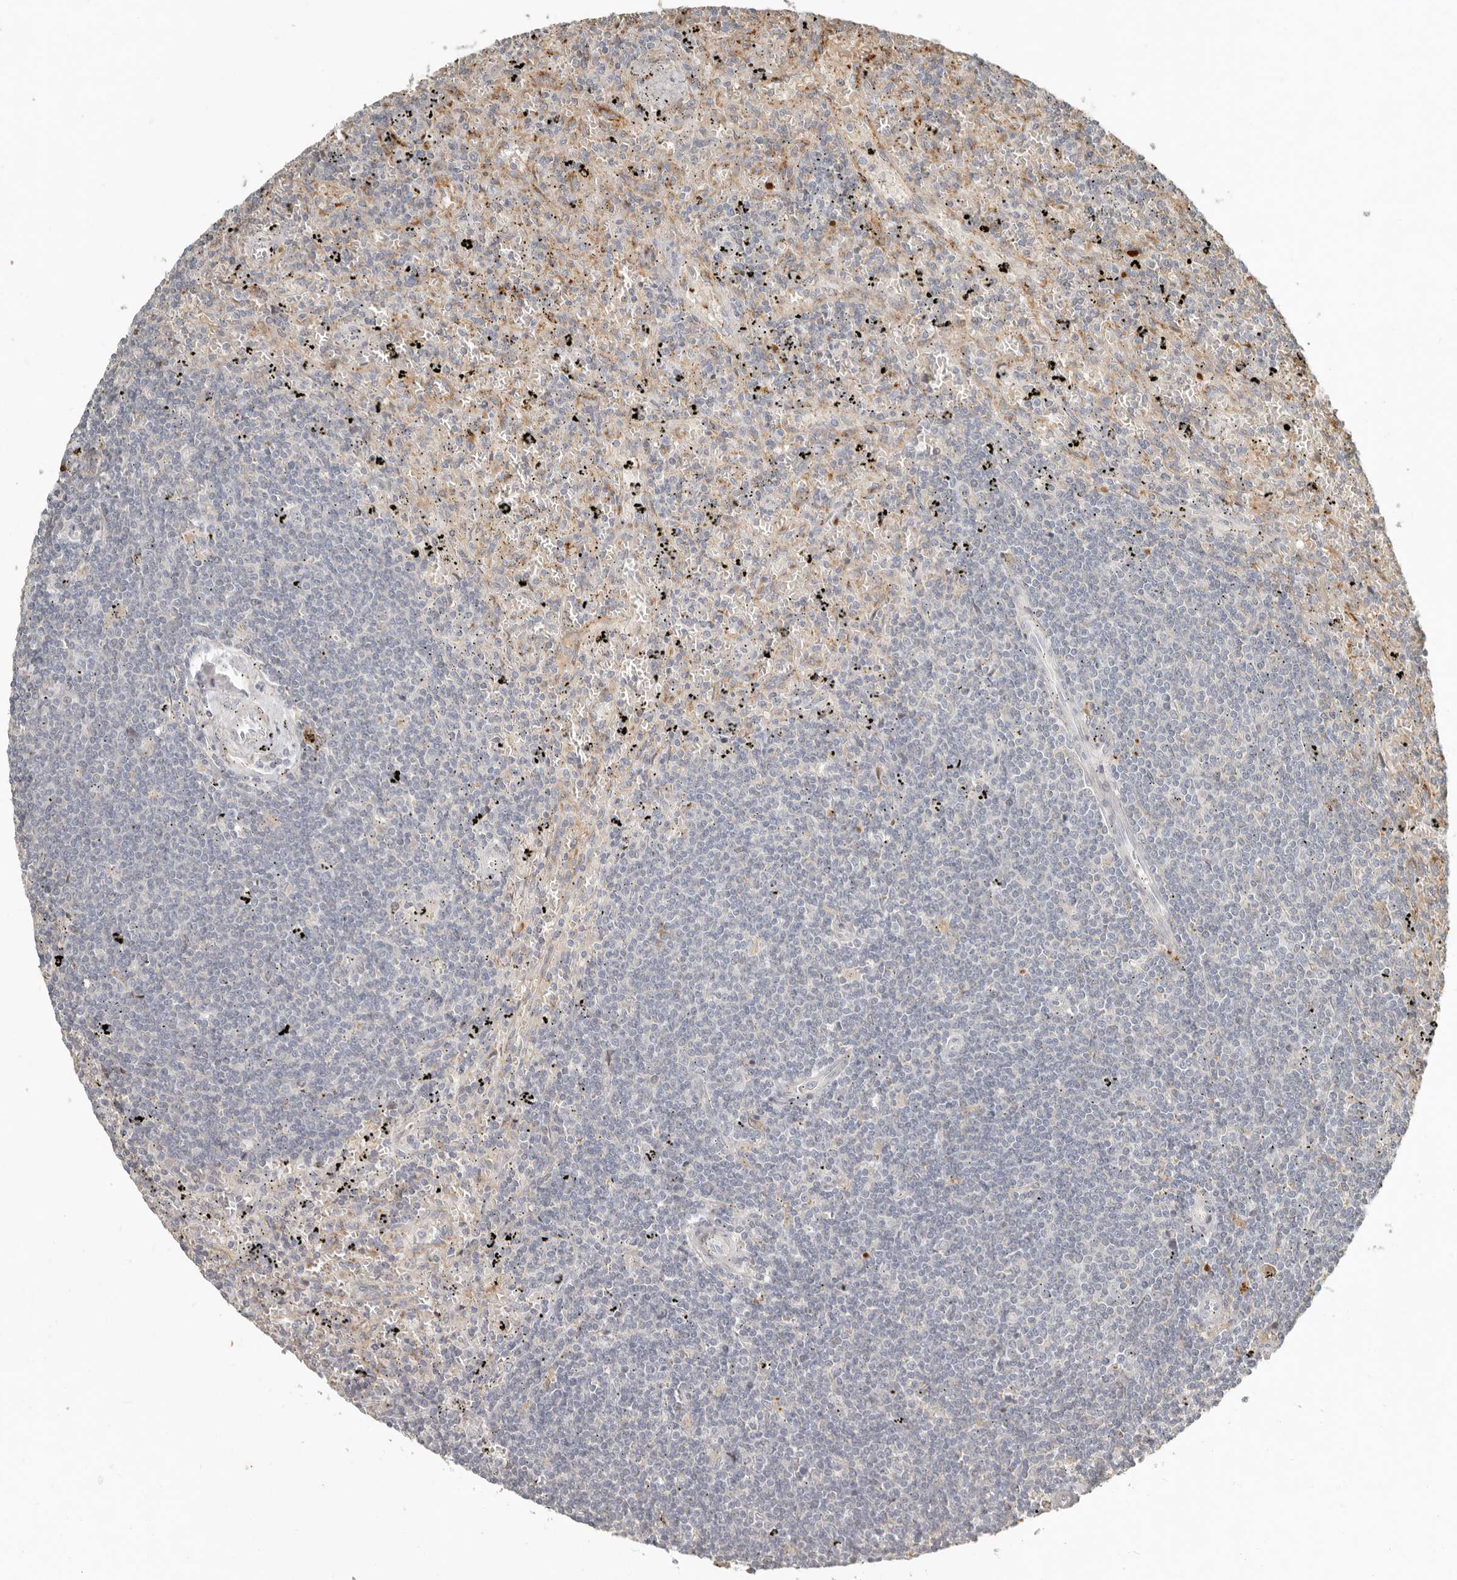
{"staining": {"intensity": "negative", "quantity": "none", "location": "none"}, "tissue": "lymphoma", "cell_type": "Tumor cells", "image_type": "cancer", "snomed": [{"axis": "morphology", "description": "Malignant lymphoma, non-Hodgkin's type, Low grade"}, {"axis": "topography", "description": "Spleen"}], "caption": "Human low-grade malignant lymphoma, non-Hodgkin's type stained for a protein using IHC demonstrates no positivity in tumor cells.", "gene": "KLHL38", "patient": {"sex": "male", "age": 76}}